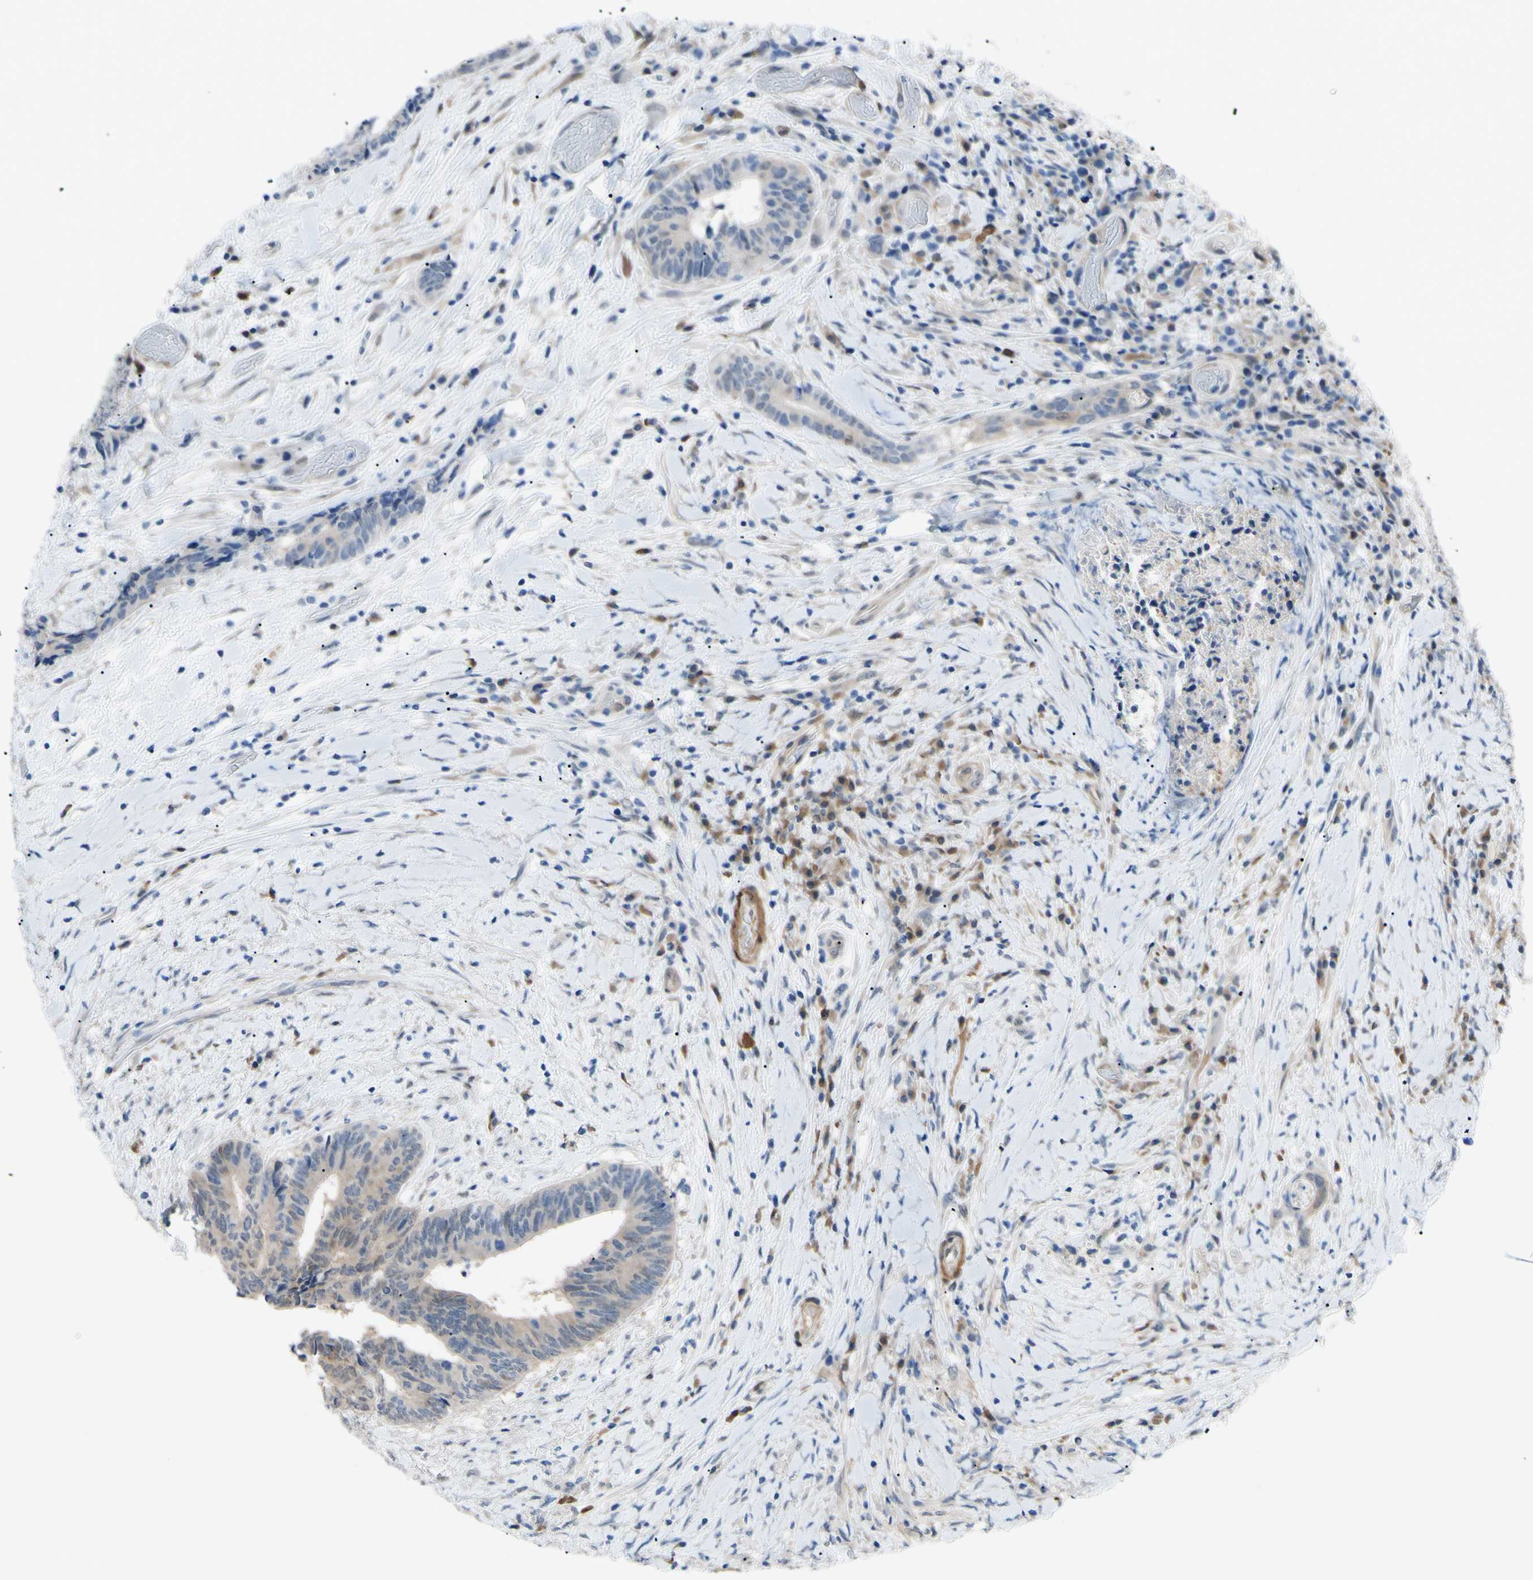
{"staining": {"intensity": "moderate", "quantity": "<25%", "location": "cytoplasmic/membranous,nuclear"}, "tissue": "colorectal cancer", "cell_type": "Tumor cells", "image_type": "cancer", "snomed": [{"axis": "morphology", "description": "Adenocarcinoma, NOS"}, {"axis": "topography", "description": "Rectum"}], "caption": "Brown immunohistochemical staining in human adenocarcinoma (colorectal) exhibits moderate cytoplasmic/membranous and nuclear positivity in about <25% of tumor cells.", "gene": "NOL3", "patient": {"sex": "male", "age": 63}}